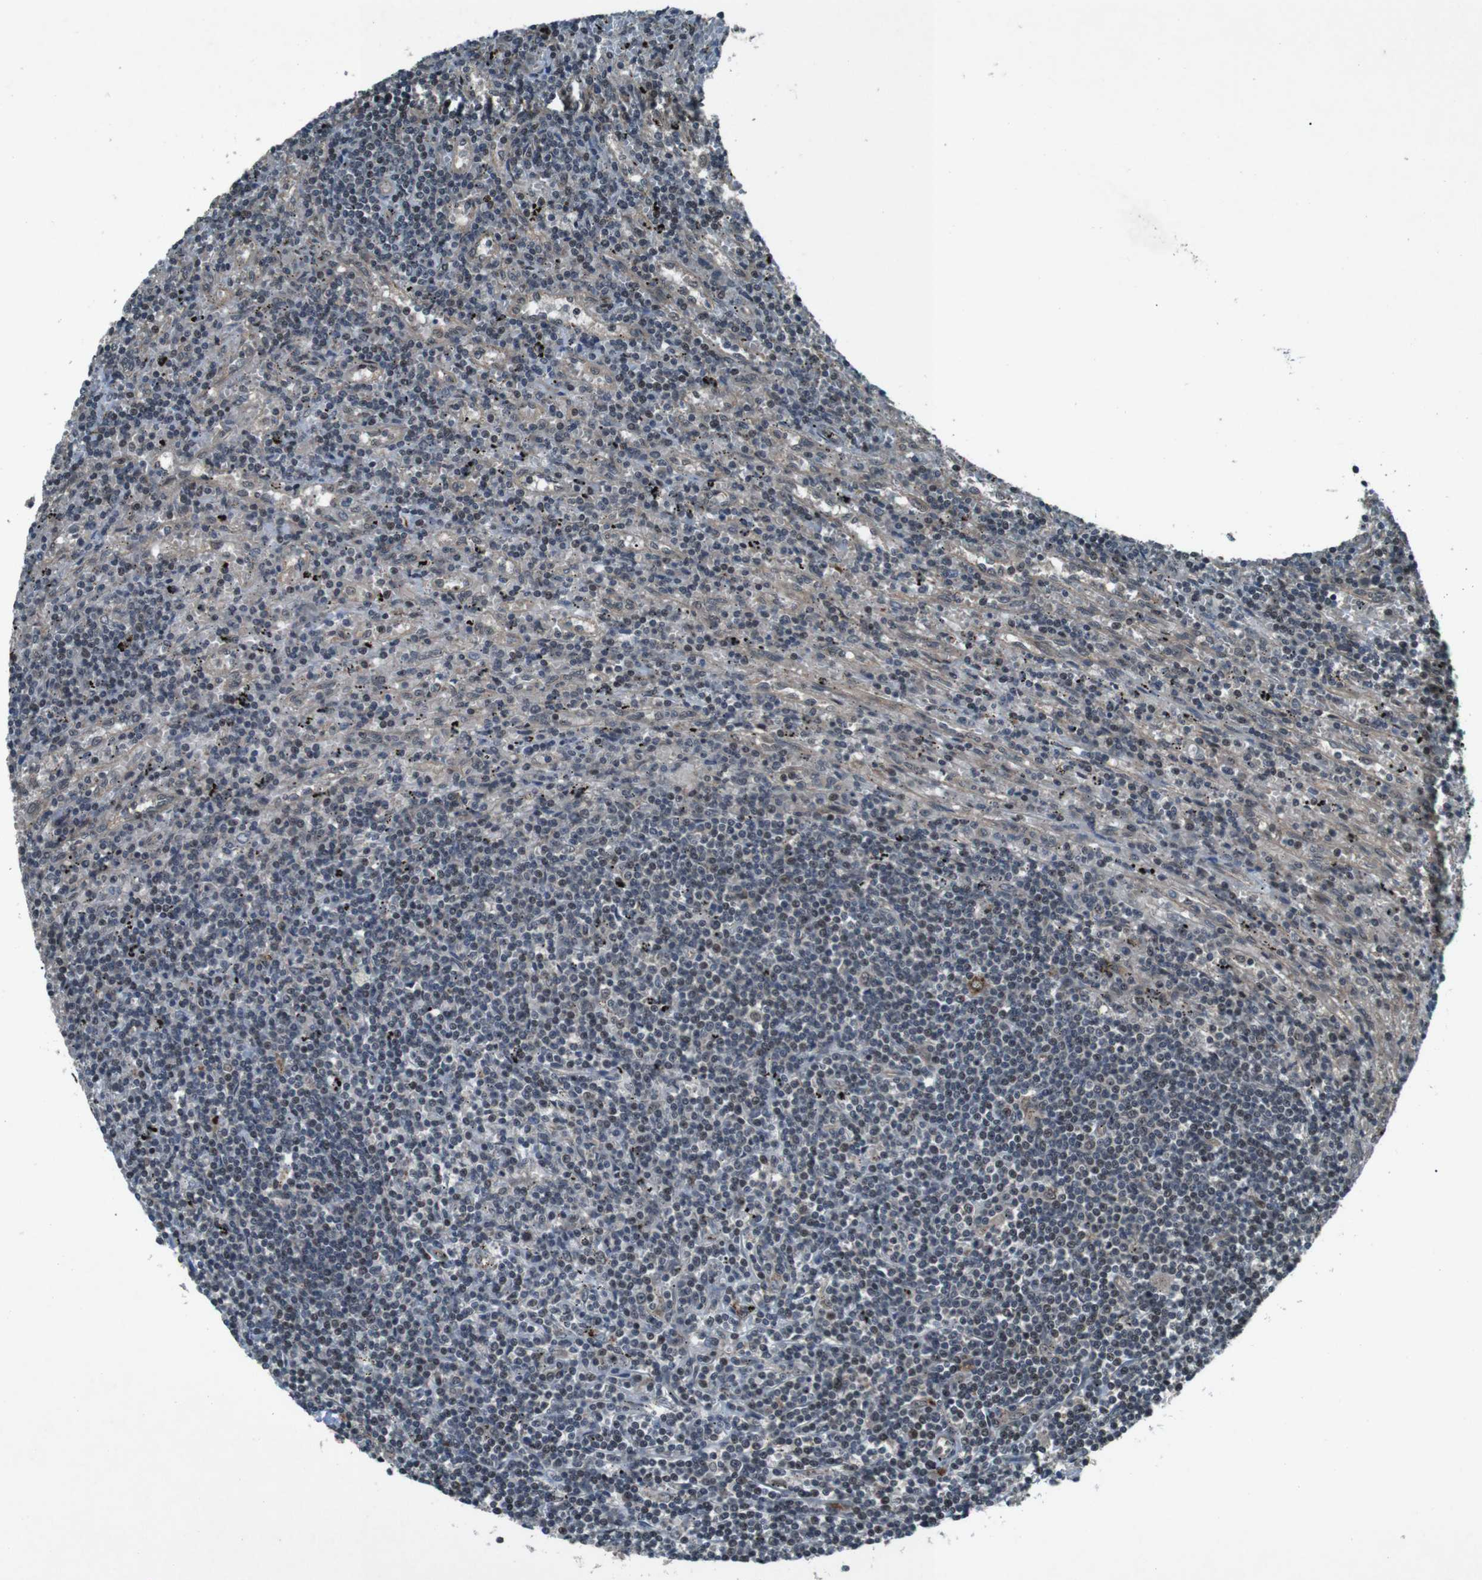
{"staining": {"intensity": "weak", "quantity": "25%-75%", "location": "nuclear"}, "tissue": "lymphoma", "cell_type": "Tumor cells", "image_type": "cancer", "snomed": [{"axis": "morphology", "description": "Malignant lymphoma, non-Hodgkin's type, Low grade"}, {"axis": "topography", "description": "Spleen"}], "caption": "Weak nuclear positivity for a protein is present in about 25%-75% of tumor cells of low-grade malignant lymphoma, non-Hodgkin's type using immunohistochemistry (IHC).", "gene": "SOCS1", "patient": {"sex": "male", "age": 76}}